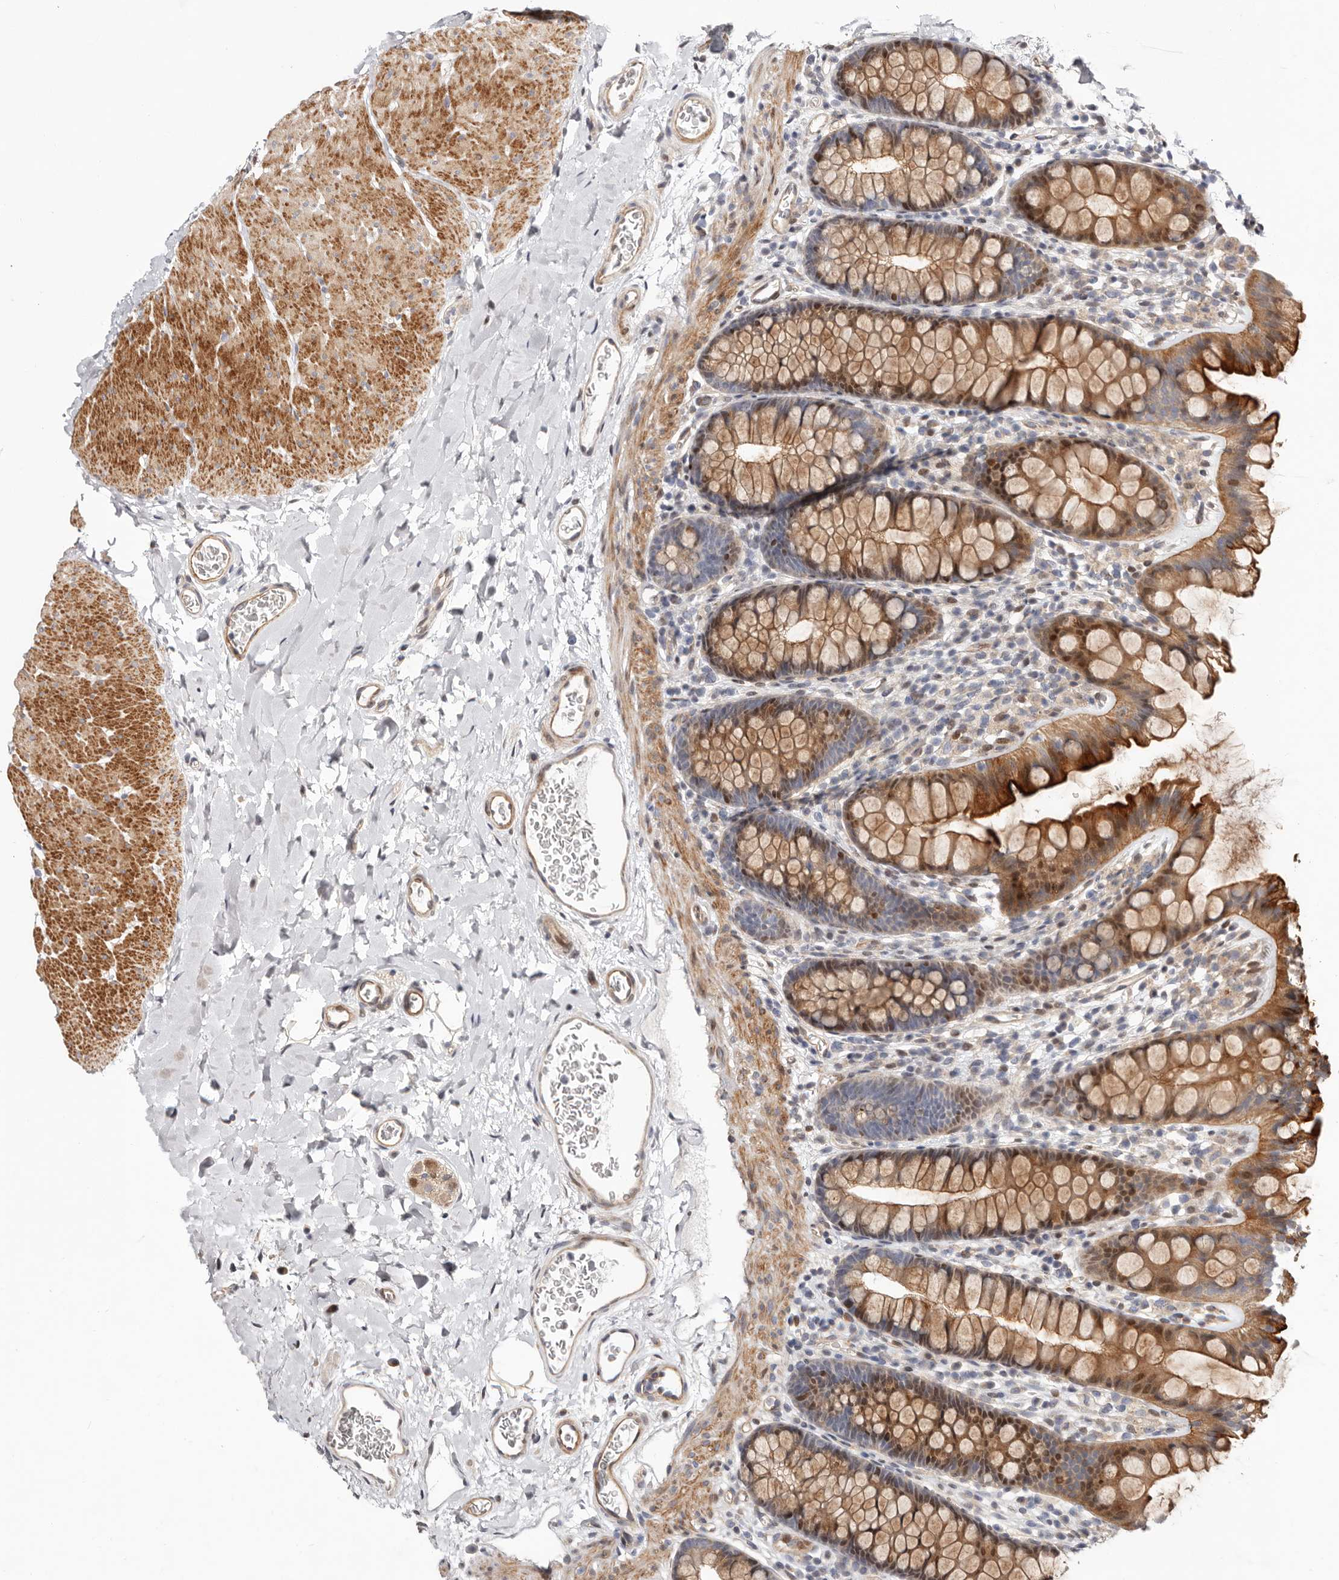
{"staining": {"intensity": "weak", "quantity": ">75%", "location": "cytoplasmic/membranous"}, "tissue": "colon", "cell_type": "Endothelial cells", "image_type": "normal", "snomed": [{"axis": "morphology", "description": "Normal tissue, NOS"}, {"axis": "topography", "description": "Colon"}], "caption": "Immunohistochemical staining of normal colon demonstrates >75% levels of weak cytoplasmic/membranous protein positivity in approximately >75% of endothelial cells. (brown staining indicates protein expression, while blue staining denotes nuclei).", "gene": "EPHX3", "patient": {"sex": "female", "age": 62}}